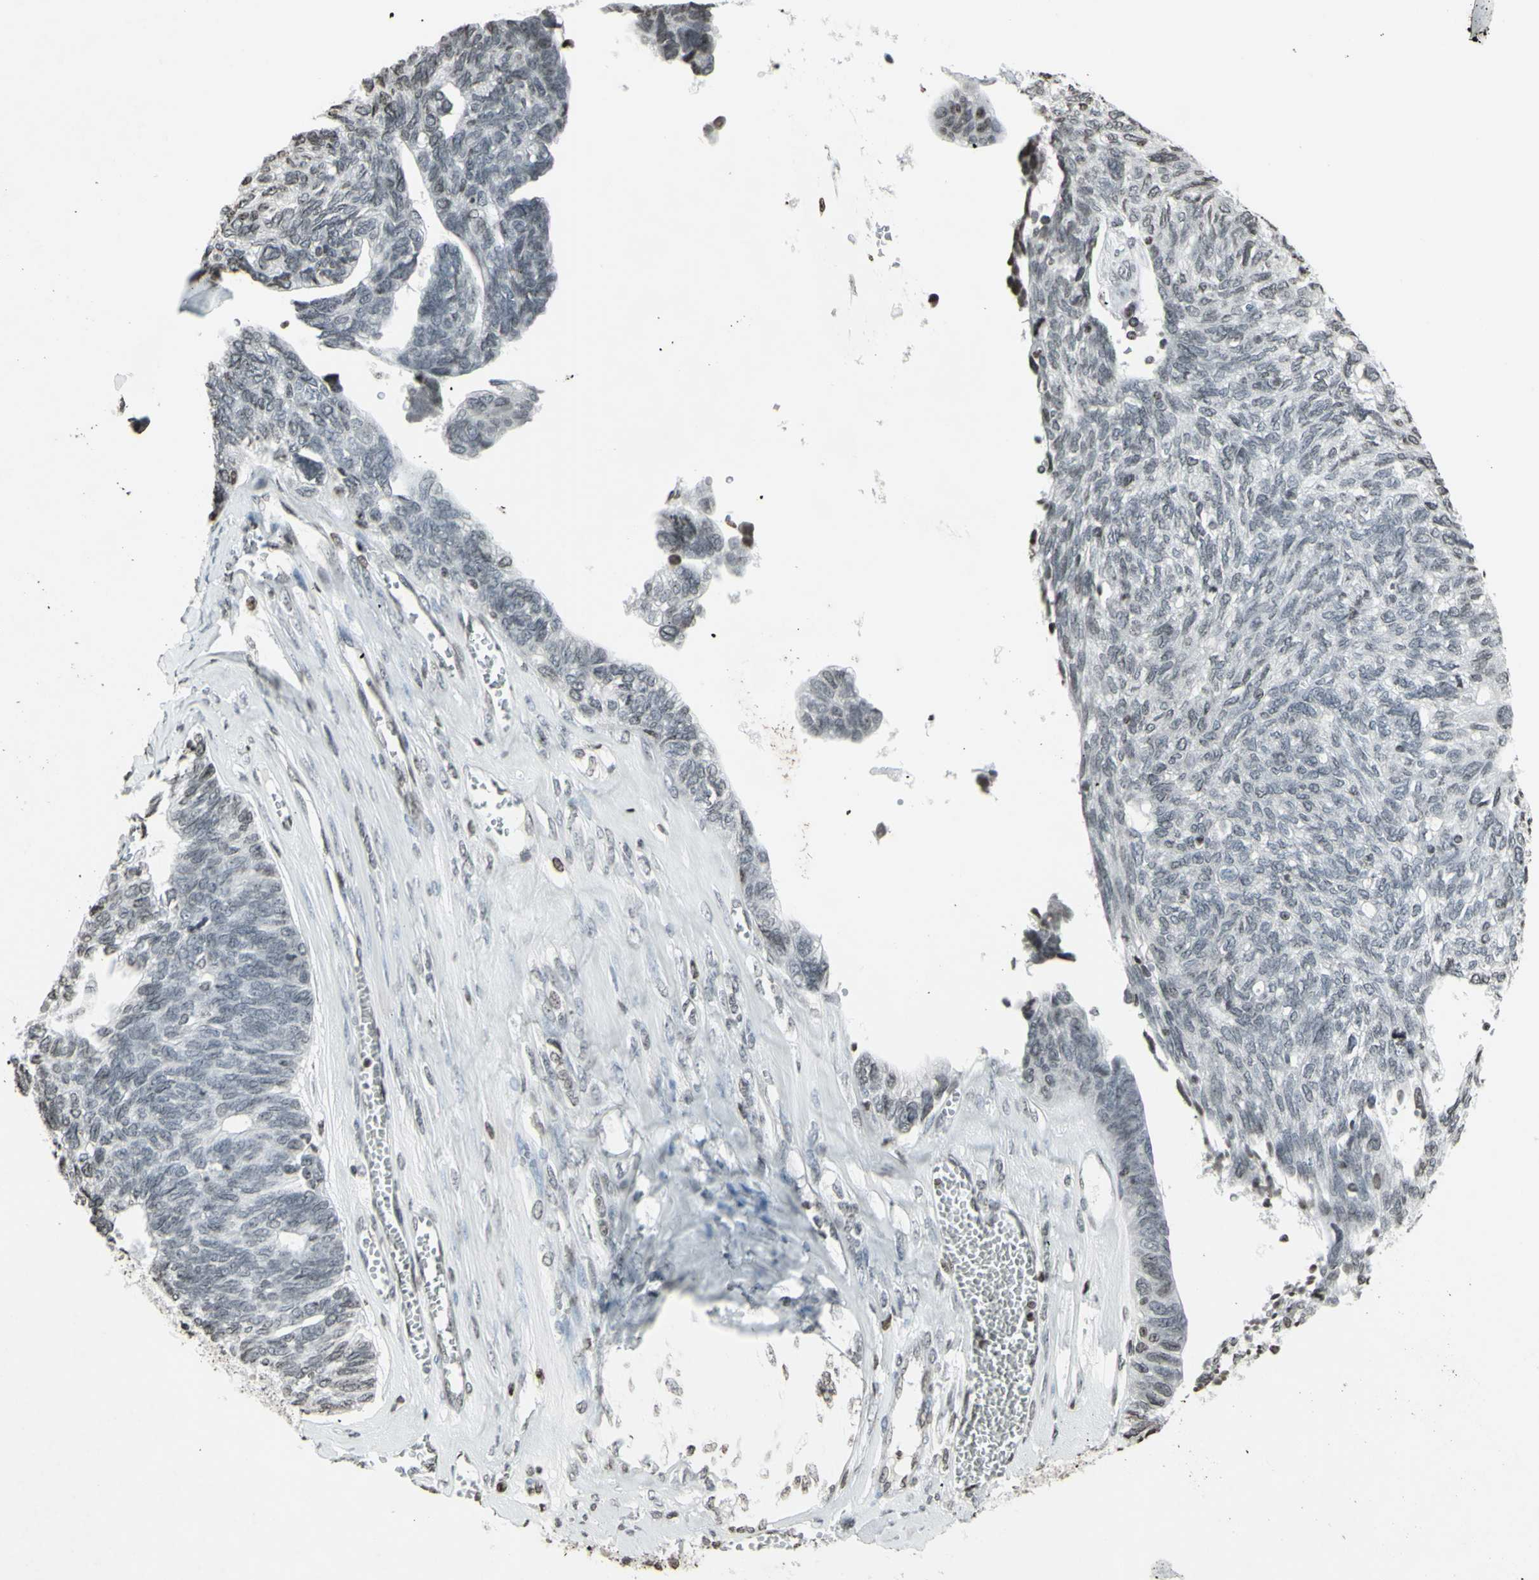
{"staining": {"intensity": "negative", "quantity": "none", "location": "none"}, "tissue": "ovarian cancer", "cell_type": "Tumor cells", "image_type": "cancer", "snomed": [{"axis": "morphology", "description": "Cystadenocarcinoma, serous, NOS"}, {"axis": "topography", "description": "Ovary"}], "caption": "IHC of ovarian cancer reveals no expression in tumor cells.", "gene": "CD79B", "patient": {"sex": "female", "age": 79}}